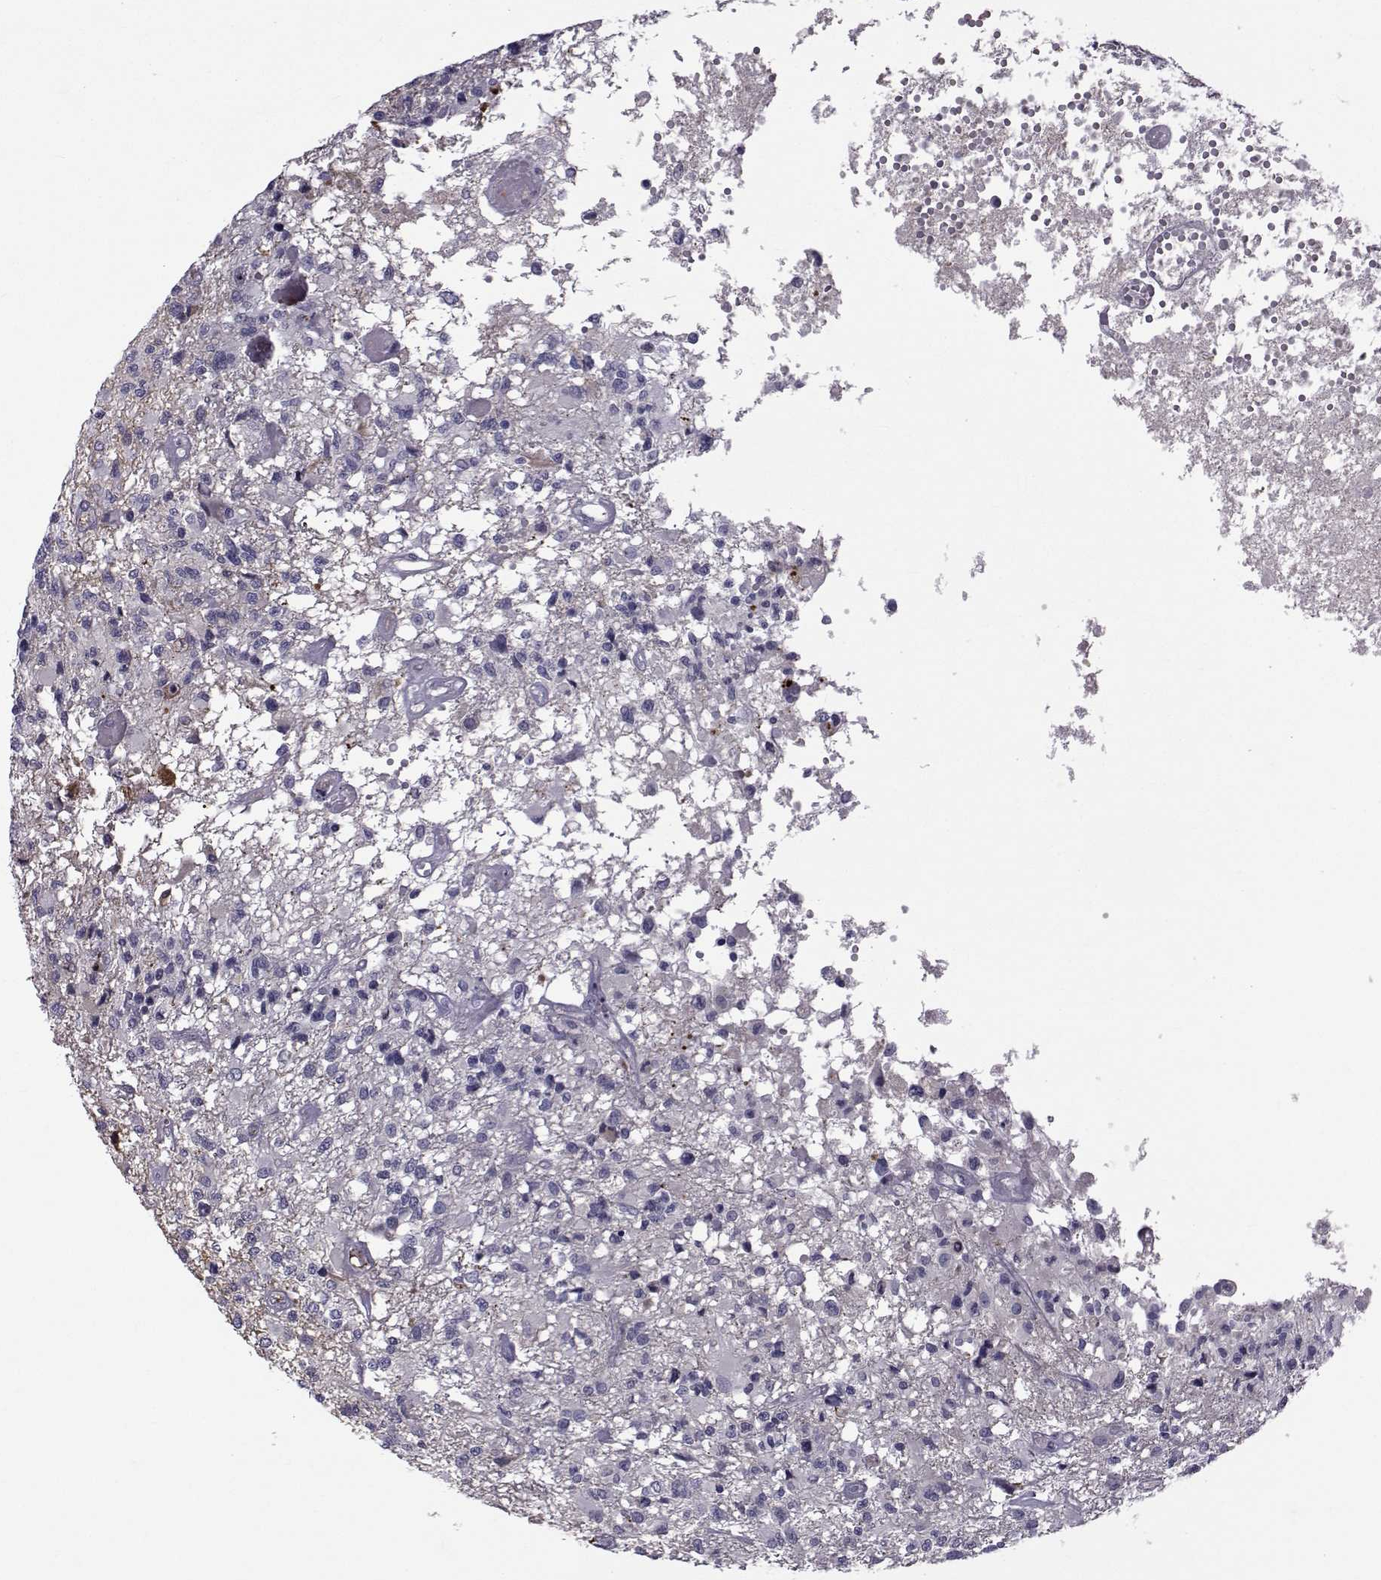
{"staining": {"intensity": "negative", "quantity": "none", "location": "none"}, "tissue": "glioma", "cell_type": "Tumor cells", "image_type": "cancer", "snomed": [{"axis": "morphology", "description": "Glioma, malignant, High grade"}, {"axis": "topography", "description": "Brain"}], "caption": "IHC photomicrograph of neoplastic tissue: glioma stained with DAB (3,3'-diaminobenzidine) shows no significant protein positivity in tumor cells.", "gene": "TNFRSF11B", "patient": {"sex": "female", "age": 63}}